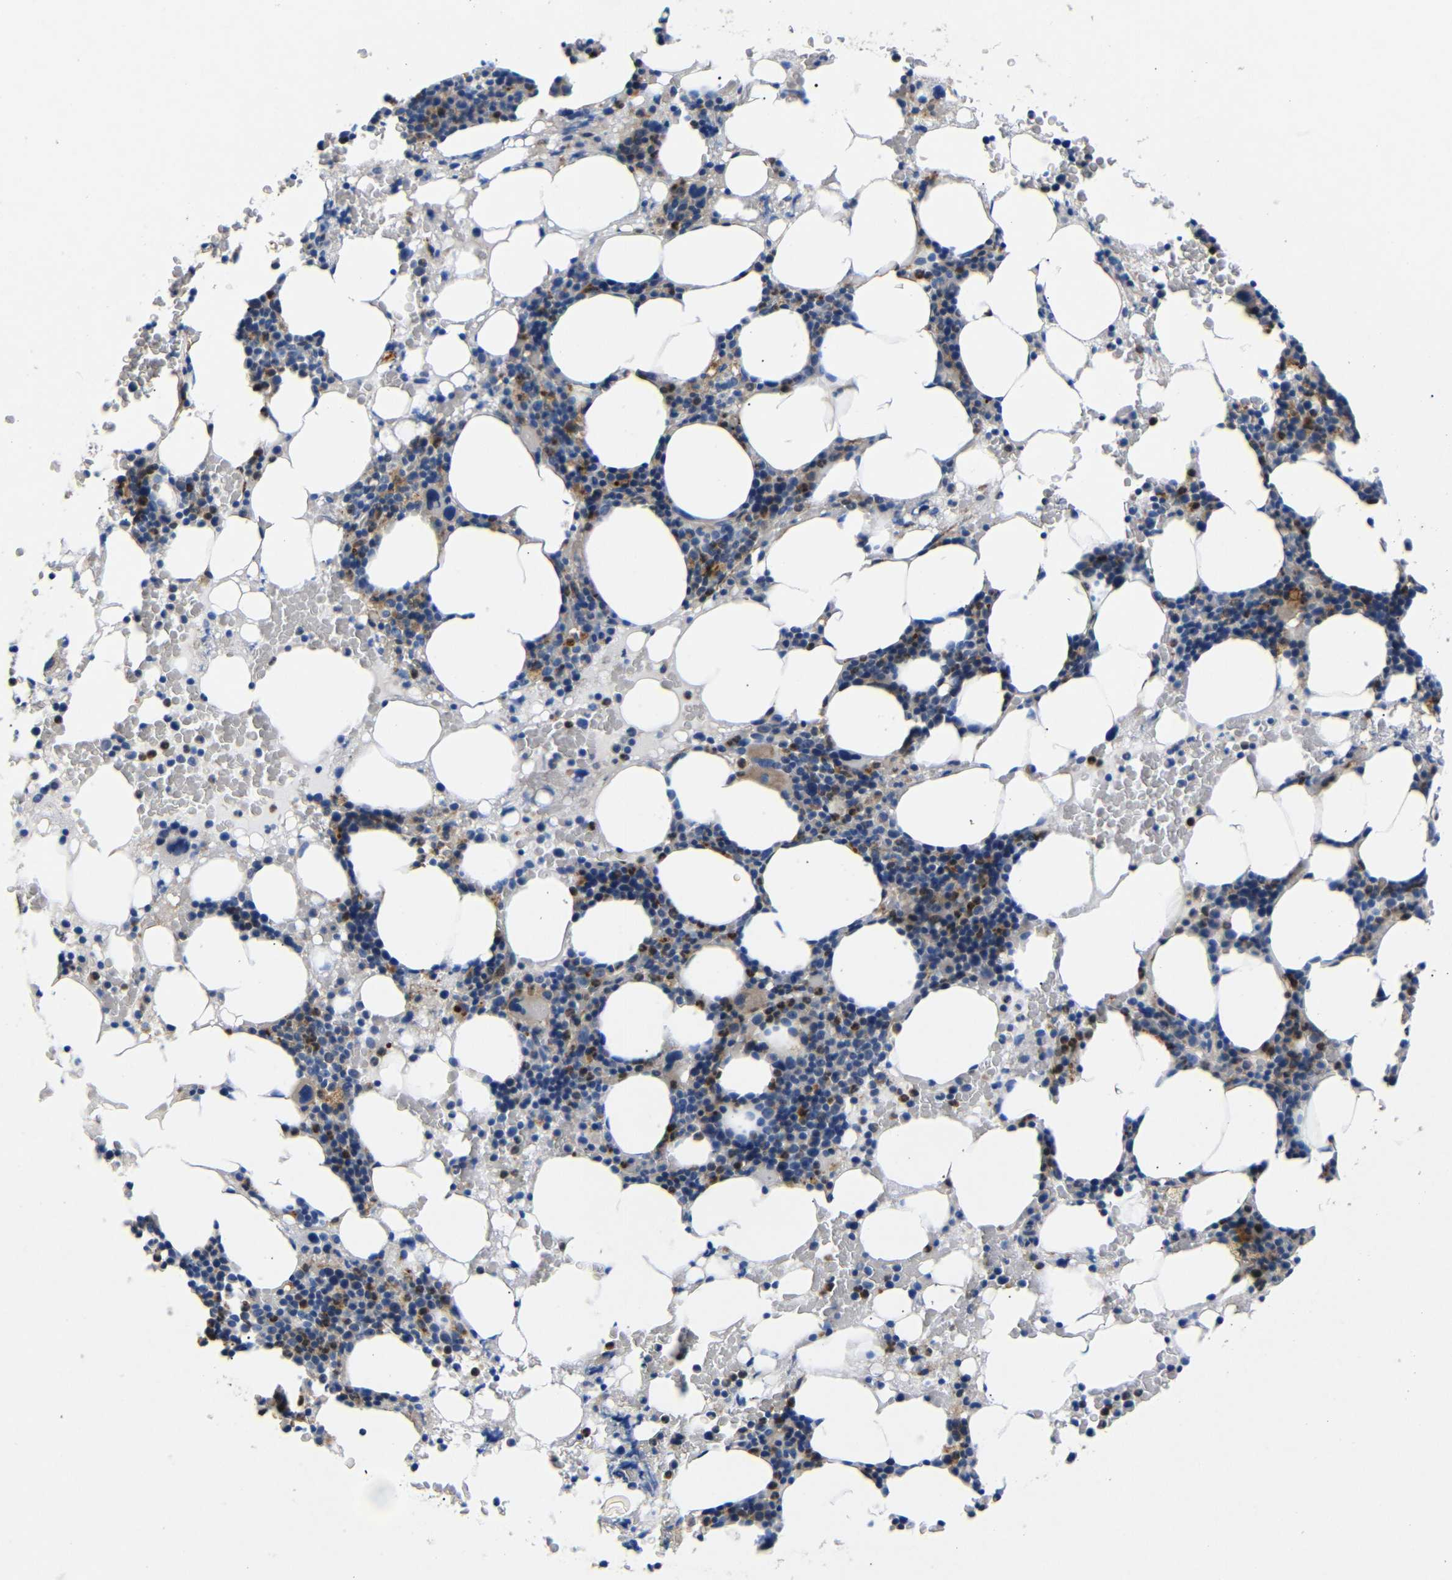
{"staining": {"intensity": "strong", "quantity": "25%-75%", "location": "cytoplasmic/membranous,nuclear"}, "tissue": "bone marrow", "cell_type": "Hematopoietic cells", "image_type": "normal", "snomed": [{"axis": "morphology", "description": "Normal tissue, NOS"}, {"axis": "morphology", "description": "Inflammation, NOS"}, {"axis": "topography", "description": "Bone marrow"}], "caption": "This micrograph displays immunohistochemistry (IHC) staining of normal human bone marrow, with high strong cytoplasmic/membranous,nuclear staining in approximately 25%-75% of hematopoietic cells.", "gene": "SDCBP", "patient": {"sex": "female", "age": 84}}